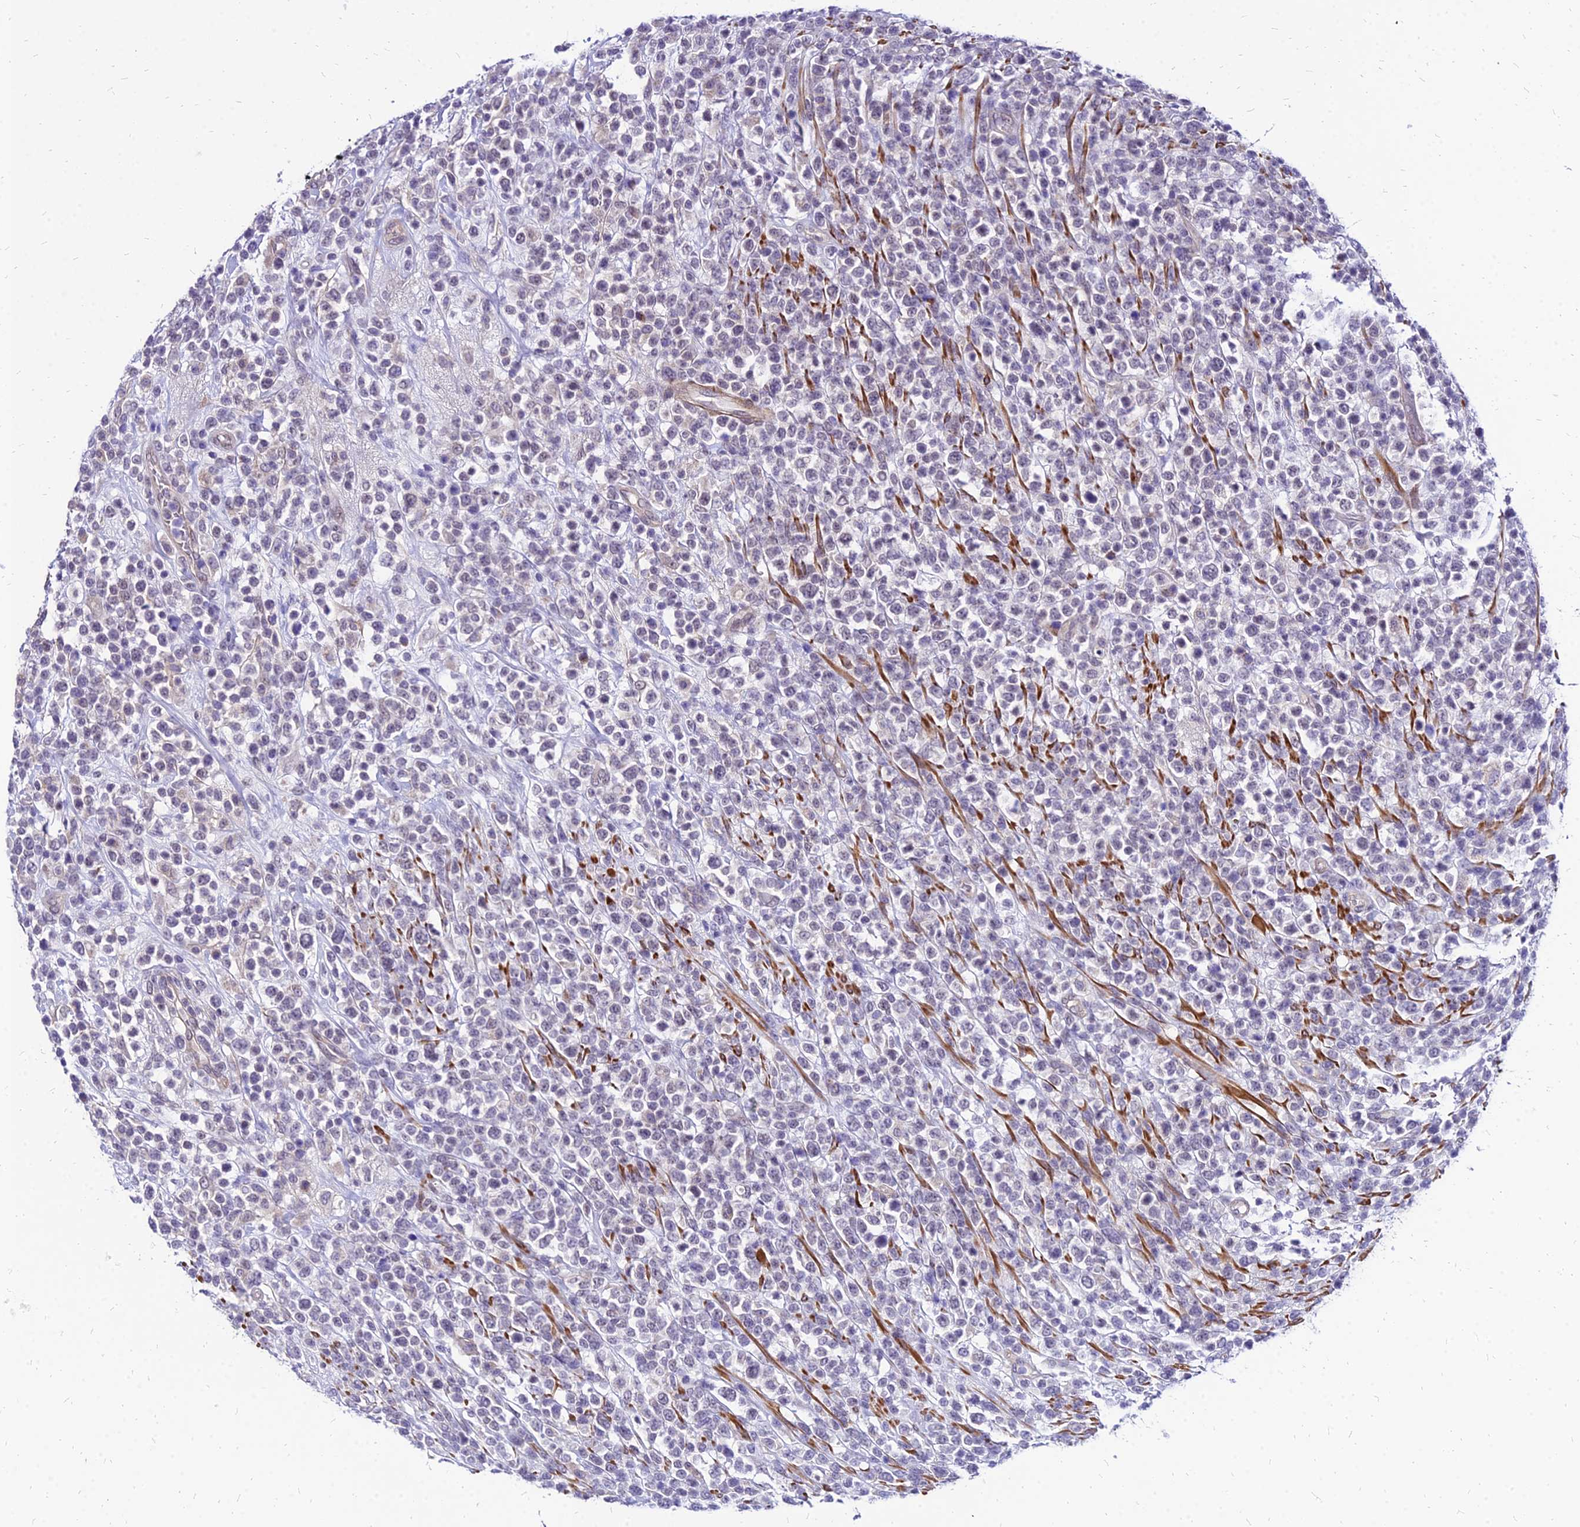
{"staining": {"intensity": "negative", "quantity": "none", "location": "none"}, "tissue": "lymphoma", "cell_type": "Tumor cells", "image_type": "cancer", "snomed": [{"axis": "morphology", "description": "Malignant lymphoma, non-Hodgkin's type, High grade"}, {"axis": "topography", "description": "Colon"}], "caption": "Immunohistochemical staining of lymphoma reveals no significant expression in tumor cells. Brightfield microscopy of immunohistochemistry (IHC) stained with DAB (brown) and hematoxylin (blue), captured at high magnification.", "gene": "YEATS2", "patient": {"sex": "female", "age": 53}}